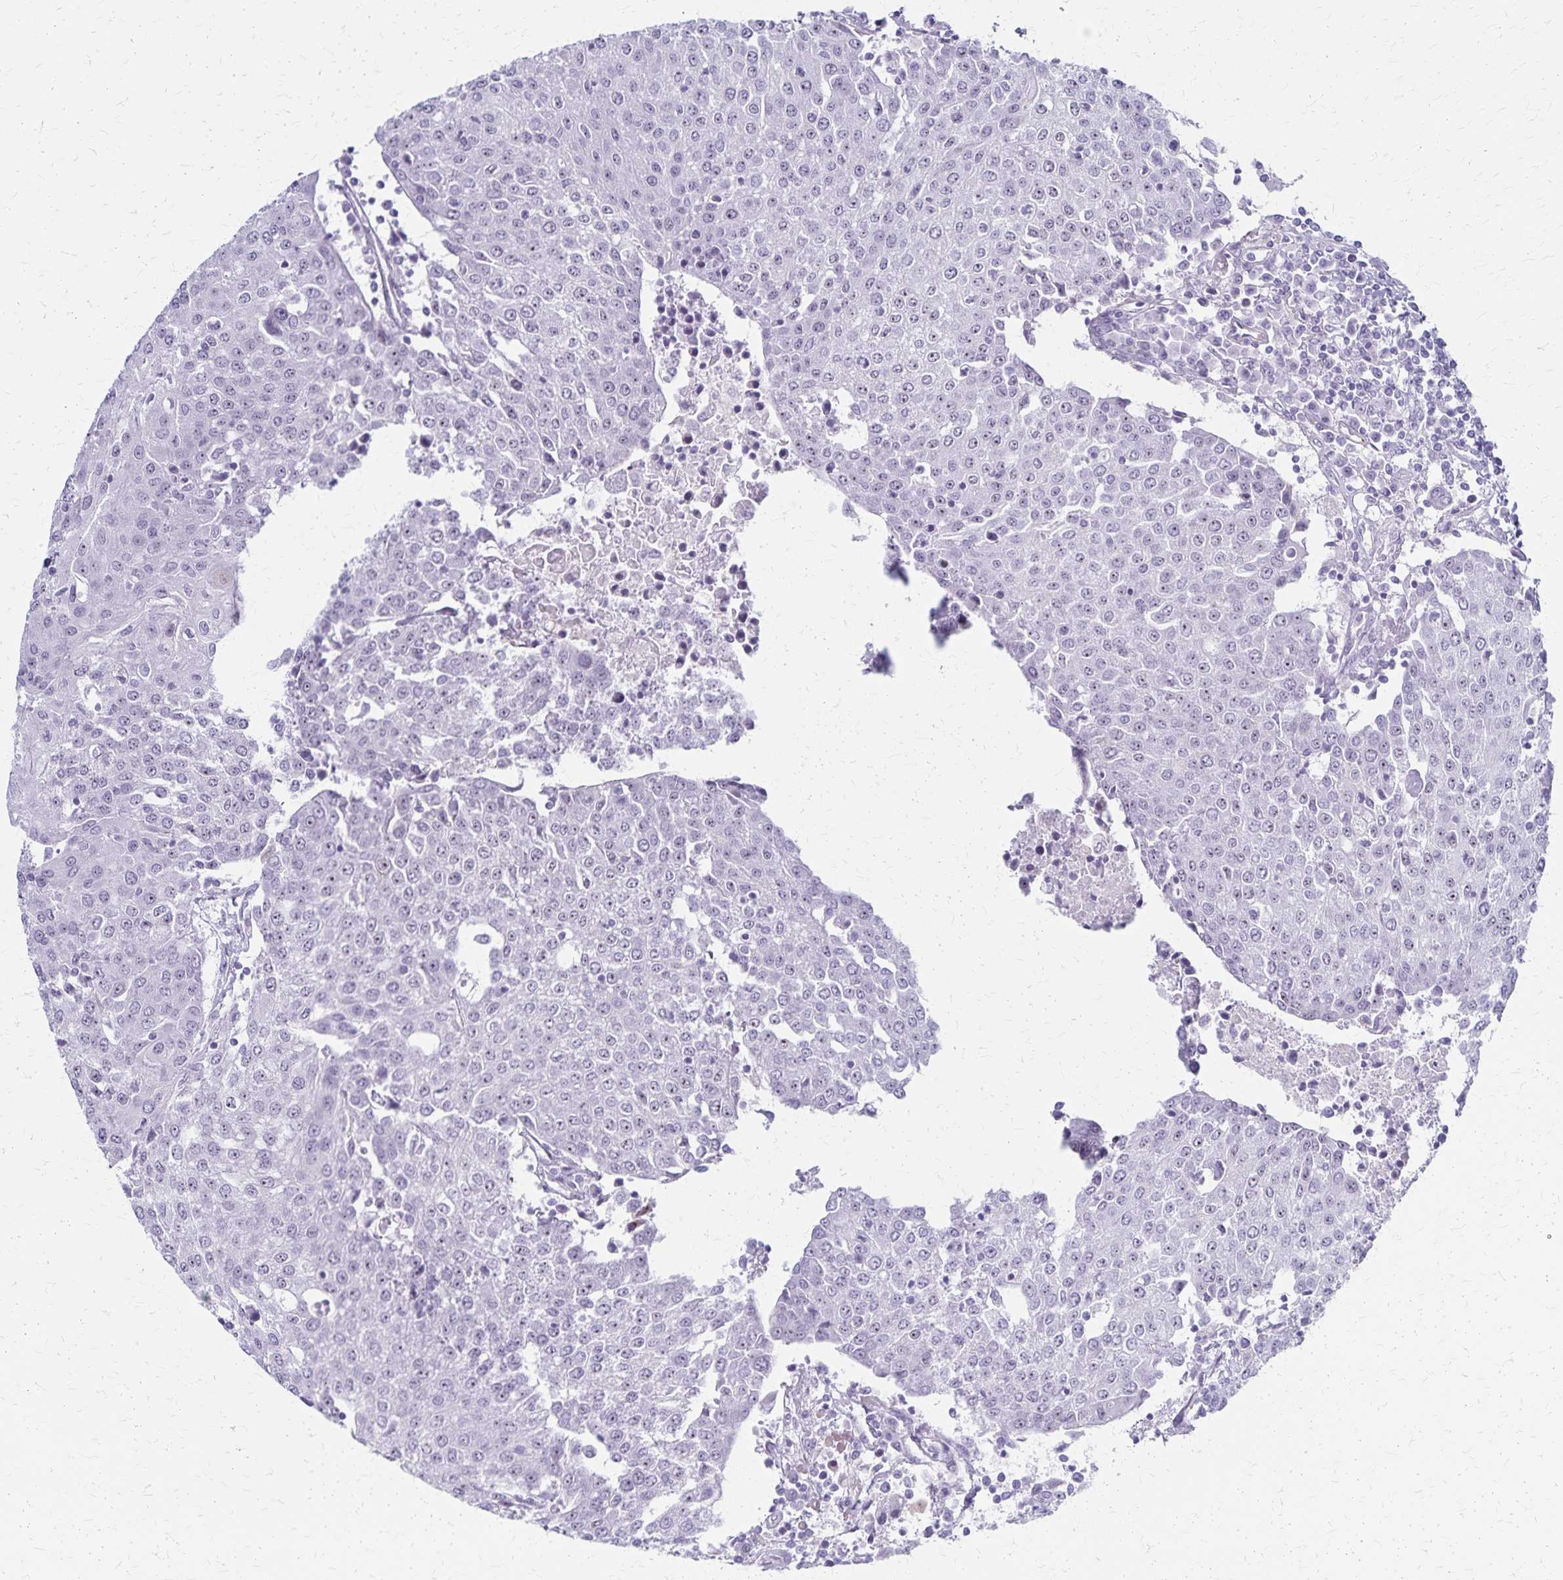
{"staining": {"intensity": "negative", "quantity": "none", "location": "none"}, "tissue": "urothelial cancer", "cell_type": "Tumor cells", "image_type": "cancer", "snomed": [{"axis": "morphology", "description": "Urothelial carcinoma, High grade"}, {"axis": "topography", "description": "Urinary bladder"}], "caption": "Urothelial cancer stained for a protein using IHC reveals no staining tumor cells.", "gene": "DLK2", "patient": {"sex": "female", "age": 85}}